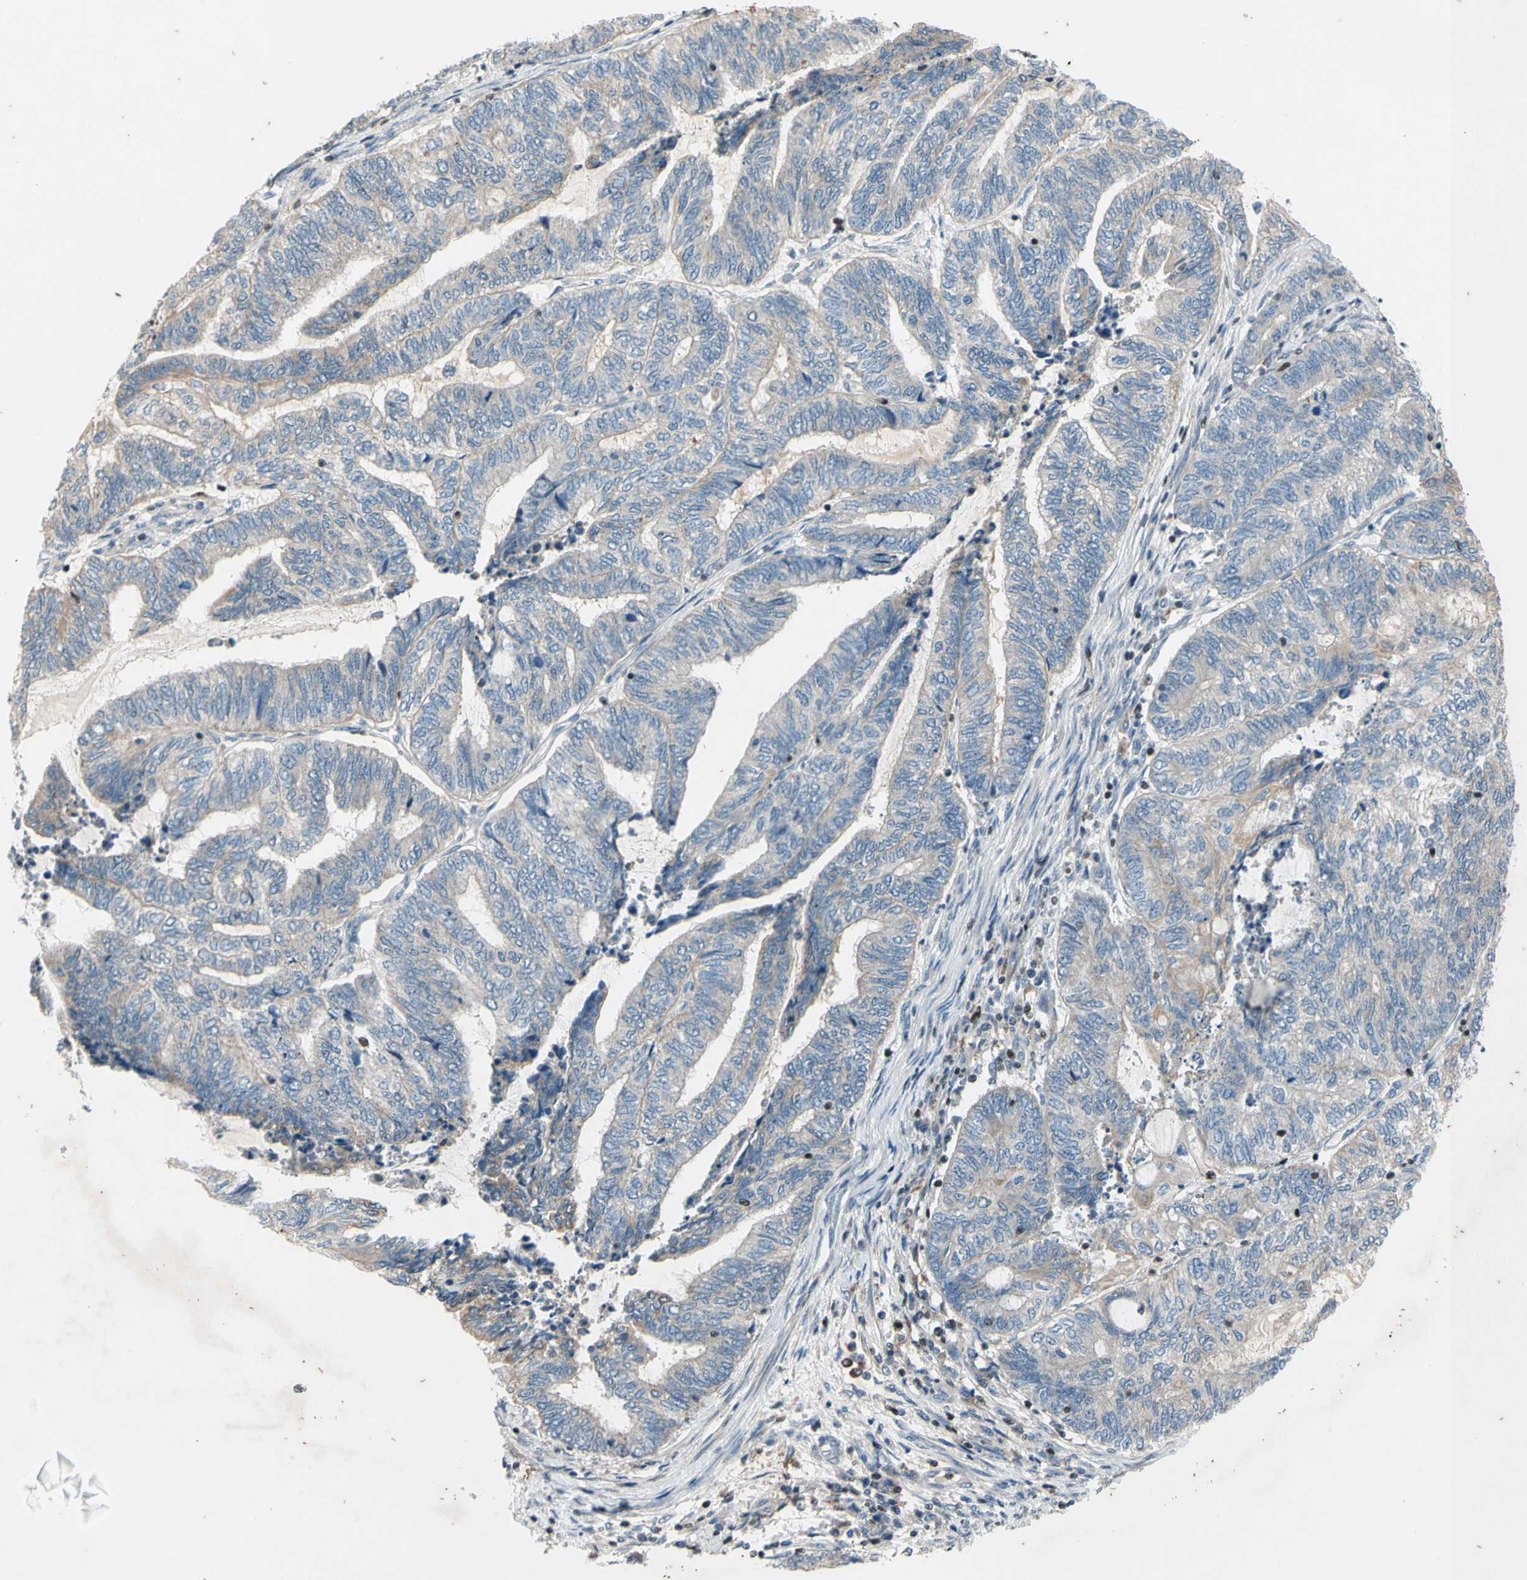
{"staining": {"intensity": "negative", "quantity": "none", "location": "none"}, "tissue": "endometrial cancer", "cell_type": "Tumor cells", "image_type": "cancer", "snomed": [{"axis": "morphology", "description": "Adenocarcinoma, NOS"}, {"axis": "topography", "description": "Uterus"}, {"axis": "topography", "description": "Endometrium"}], "caption": "IHC of human endometrial cancer (adenocarcinoma) demonstrates no staining in tumor cells.", "gene": "TBX21", "patient": {"sex": "female", "age": 70}}